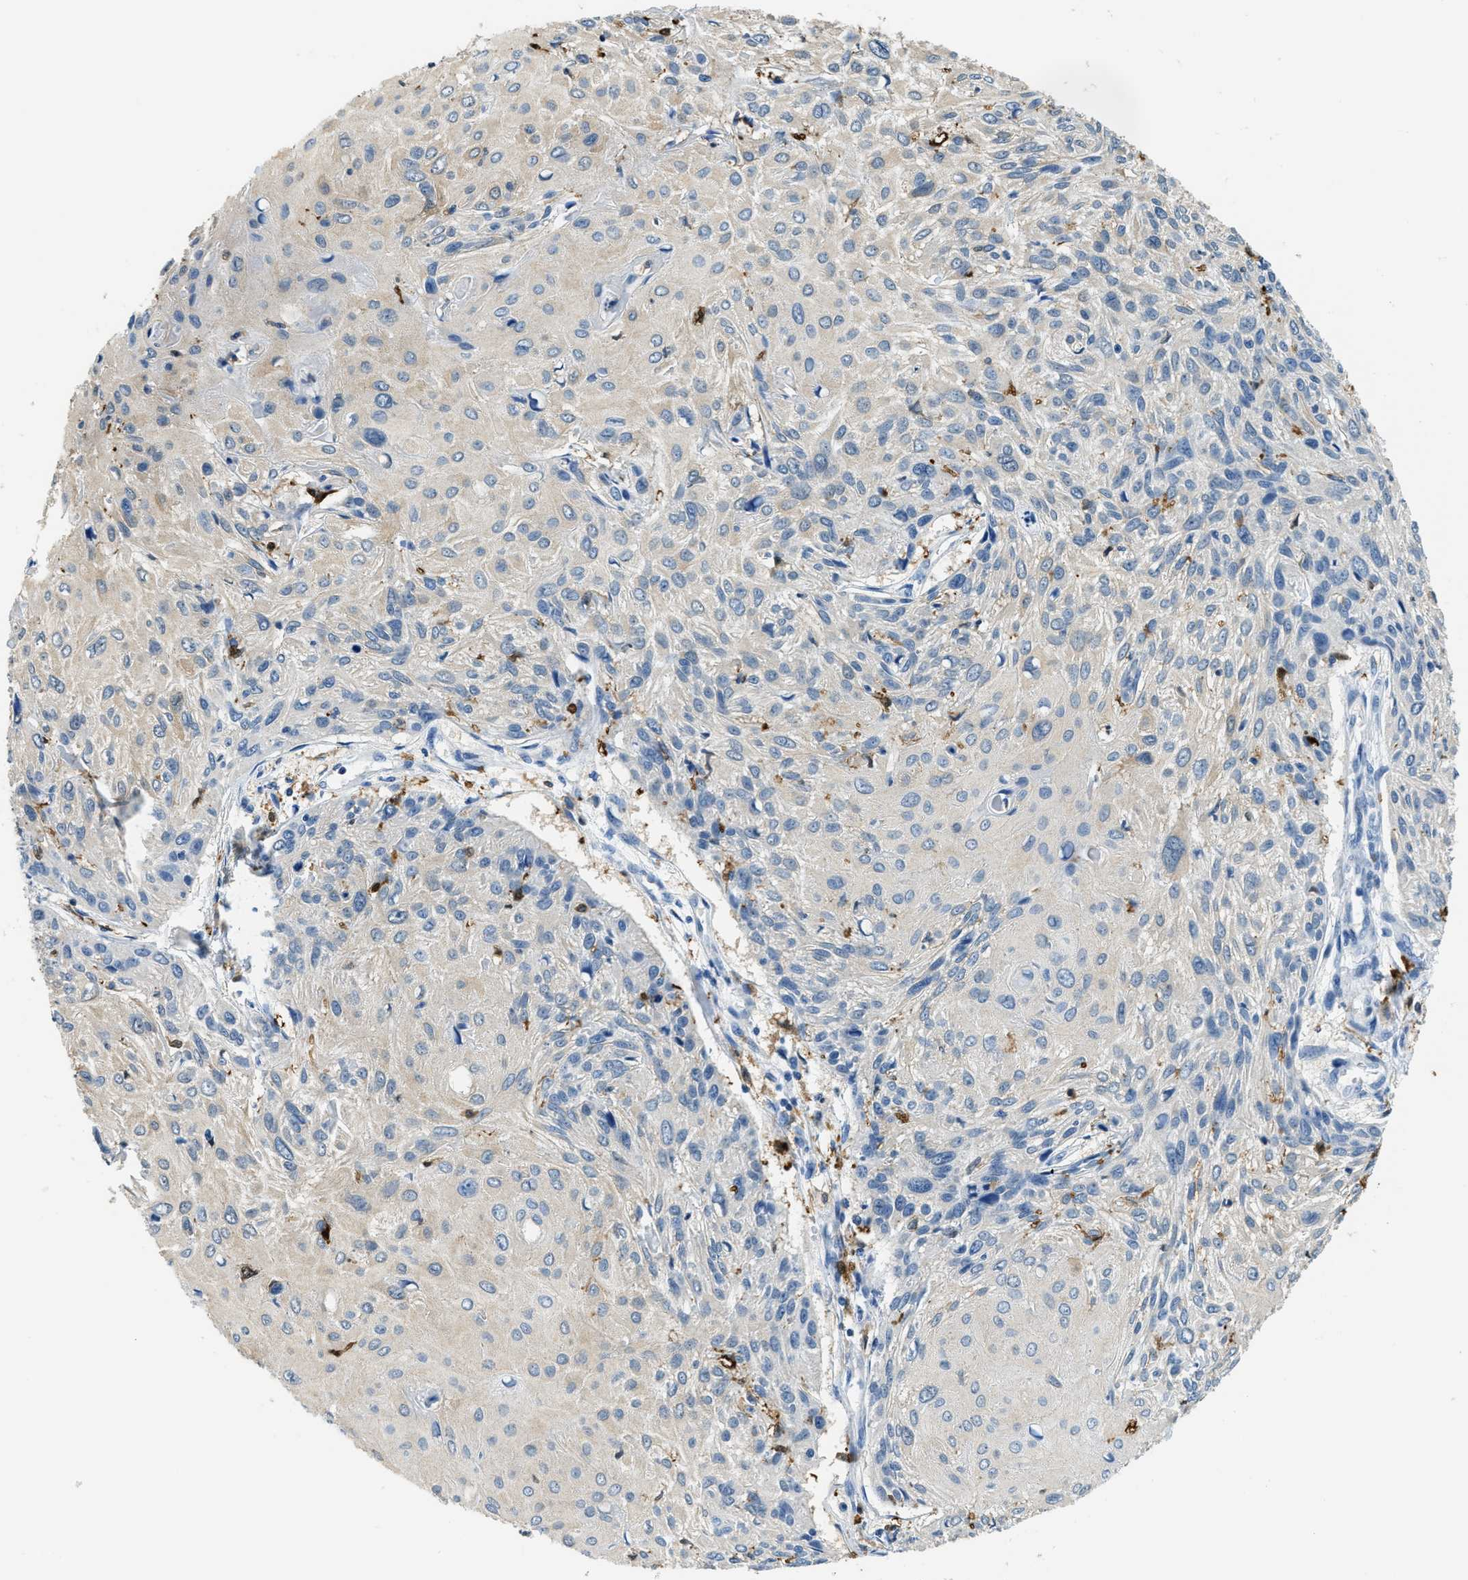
{"staining": {"intensity": "negative", "quantity": "none", "location": "none"}, "tissue": "cervical cancer", "cell_type": "Tumor cells", "image_type": "cancer", "snomed": [{"axis": "morphology", "description": "Squamous cell carcinoma, NOS"}, {"axis": "topography", "description": "Cervix"}], "caption": "A micrograph of squamous cell carcinoma (cervical) stained for a protein exhibits no brown staining in tumor cells.", "gene": "CAPG", "patient": {"sex": "female", "age": 51}}